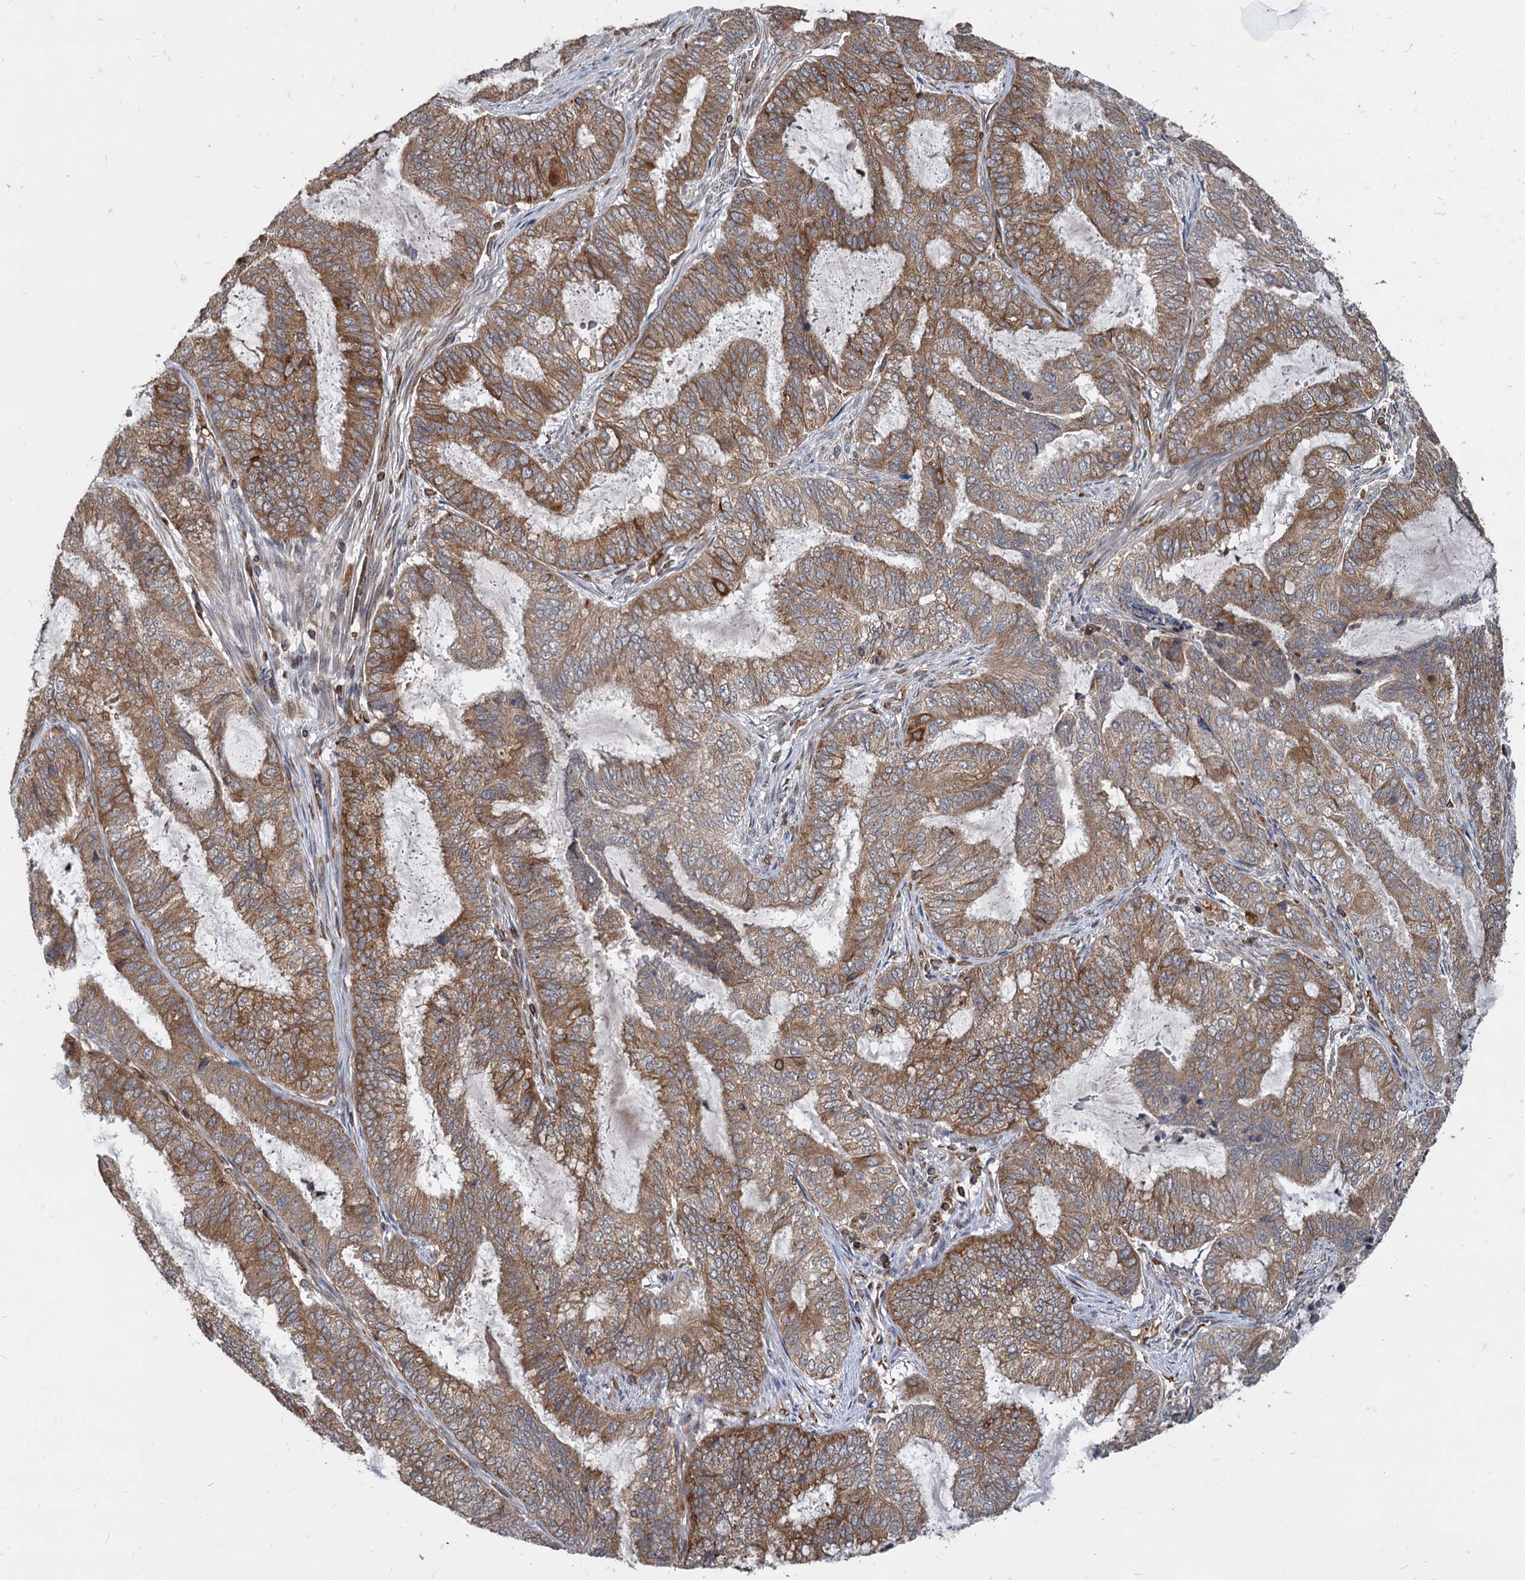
{"staining": {"intensity": "strong", "quantity": ">75%", "location": "cytoplasmic/membranous"}, "tissue": "endometrial cancer", "cell_type": "Tumor cells", "image_type": "cancer", "snomed": [{"axis": "morphology", "description": "Adenocarcinoma, NOS"}, {"axis": "topography", "description": "Endometrium"}], "caption": "There is high levels of strong cytoplasmic/membranous staining in tumor cells of endometrial cancer, as demonstrated by immunohistochemical staining (brown color).", "gene": "STIM1", "patient": {"sex": "female", "age": 51}}